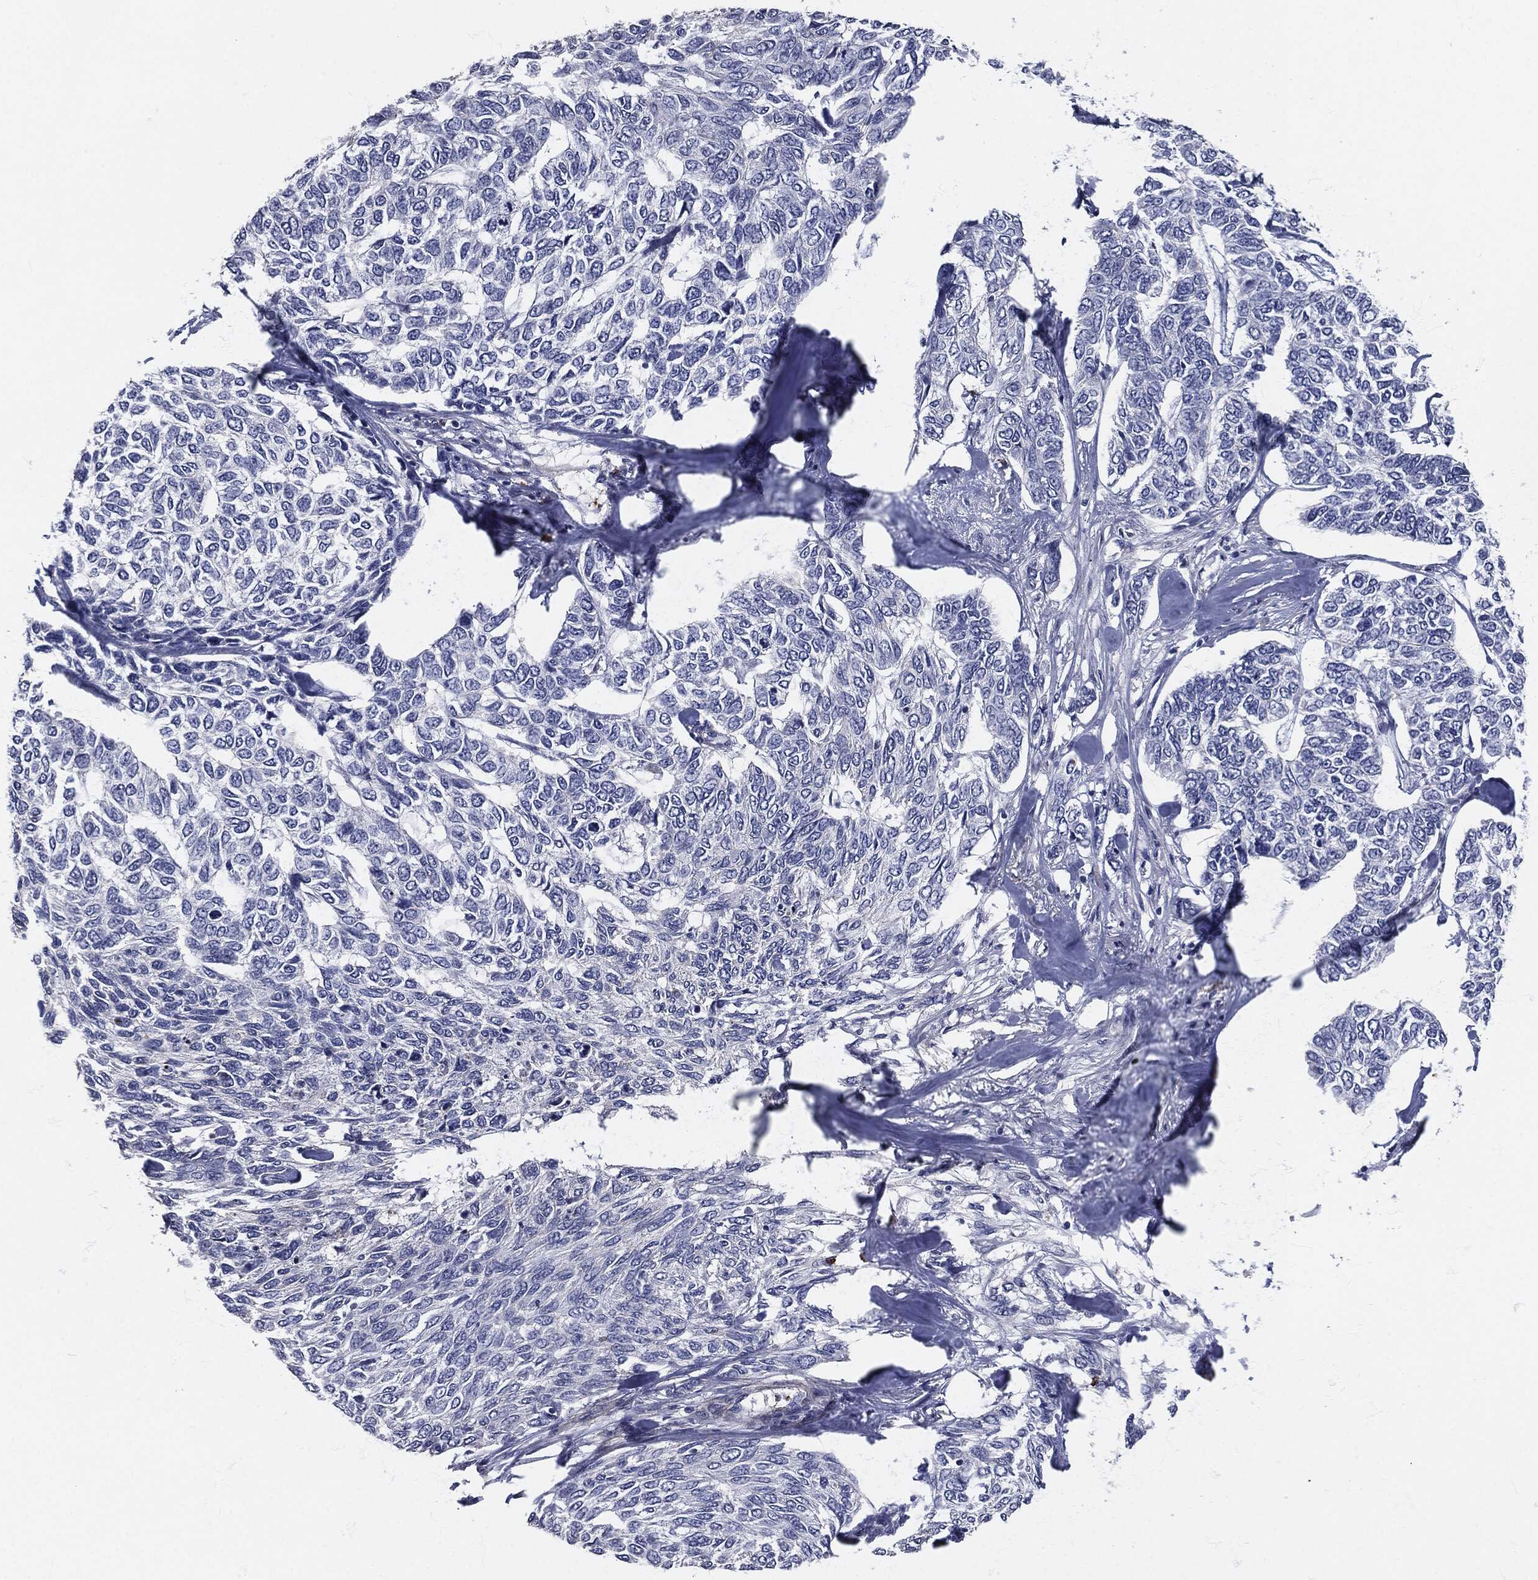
{"staining": {"intensity": "negative", "quantity": "none", "location": "none"}, "tissue": "skin cancer", "cell_type": "Tumor cells", "image_type": "cancer", "snomed": [{"axis": "morphology", "description": "Basal cell carcinoma"}, {"axis": "topography", "description": "Skin"}], "caption": "The micrograph shows no significant positivity in tumor cells of skin basal cell carcinoma.", "gene": "MPO", "patient": {"sex": "female", "age": 65}}